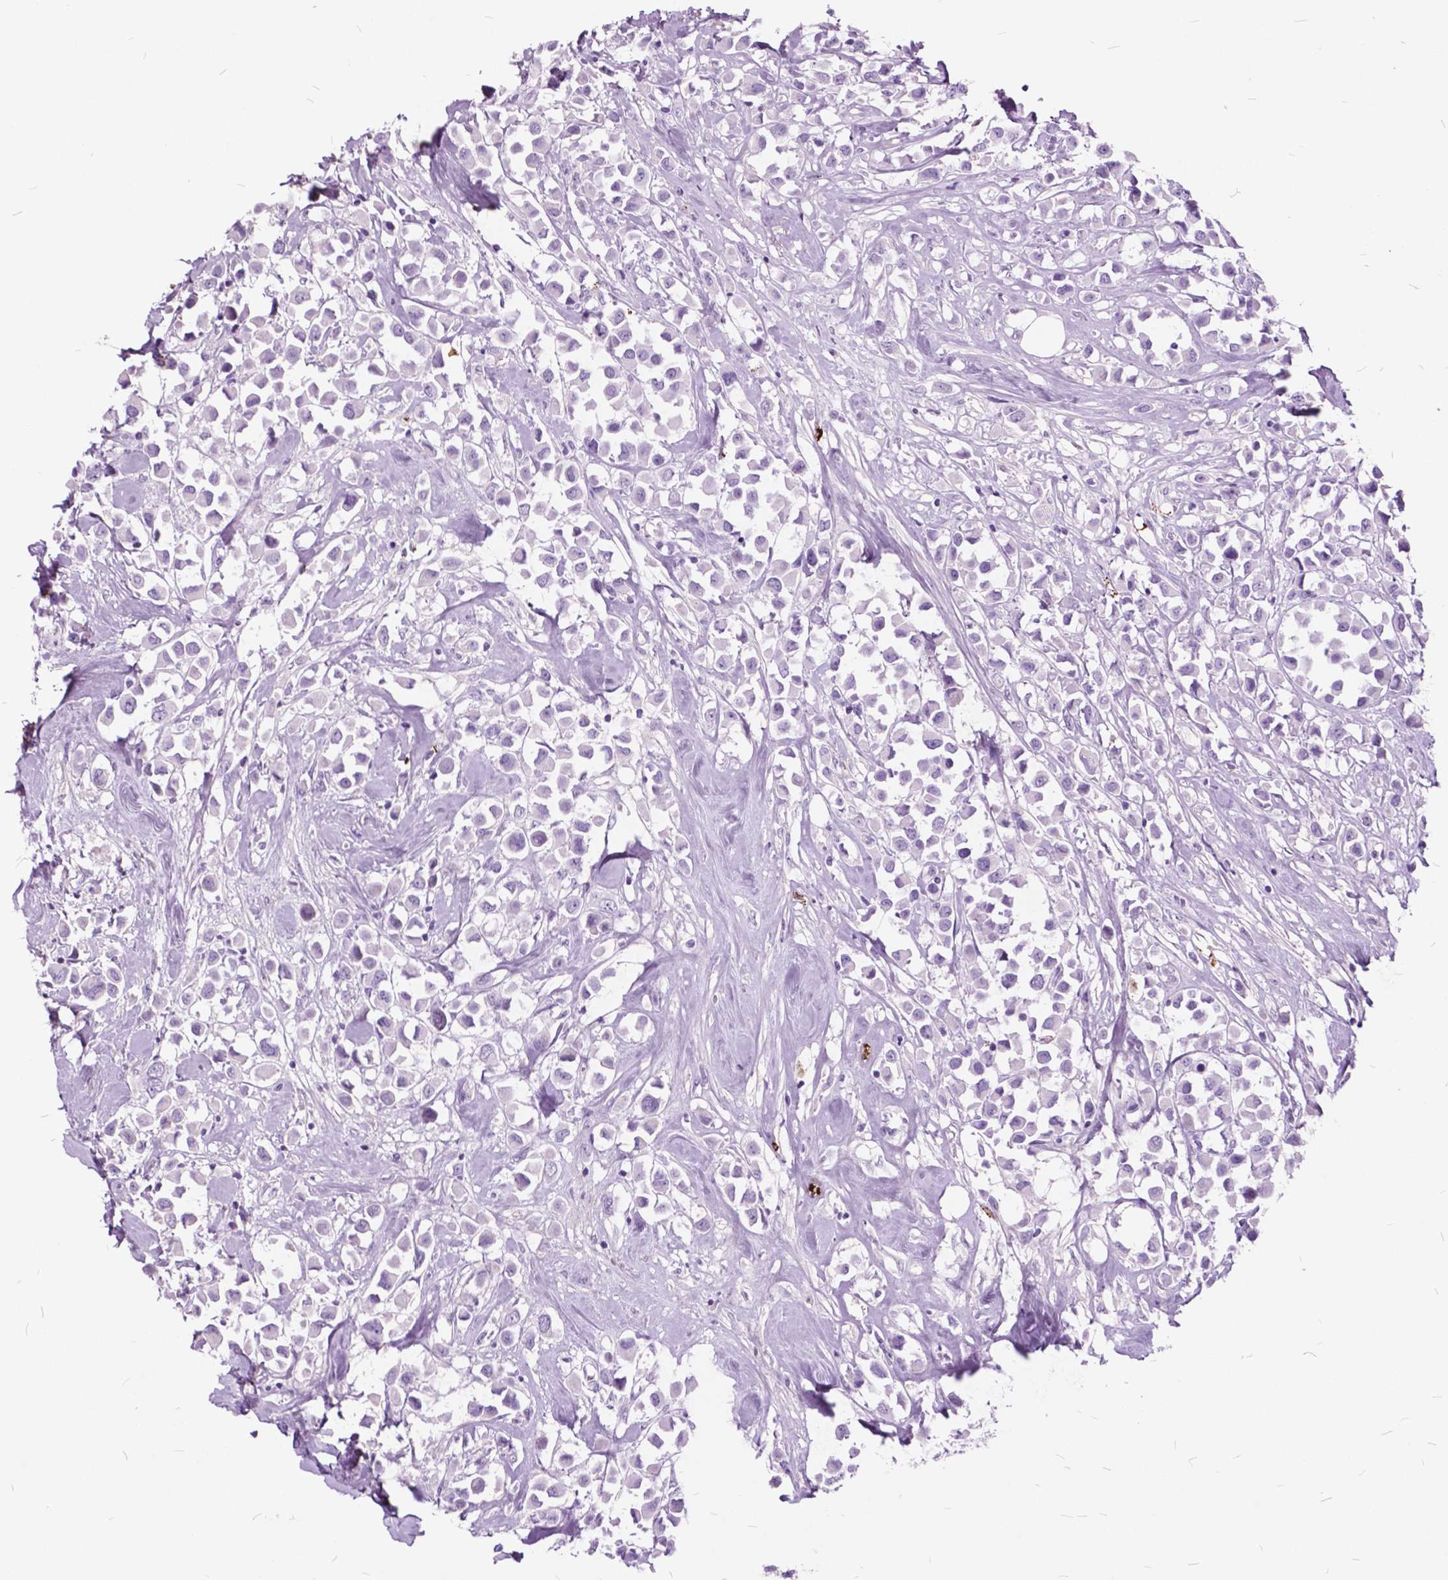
{"staining": {"intensity": "negative", "quantity": "none", "location": "none"}, "tissue": "breast cancer", "cell_type": "Tumor cells", "image_type": "cancer", "snomed": [{"axis": "morphology", "description": "Duct carcinoma"}, {"axis": "topography", "description": "Breast"}], "caption": "Histopathology image shows no significant protein staining in tumor cells of breast infiltrating ductal carcinoma.", "gene": "GDF9", "patient": {"sex": "female", "age": 61}}